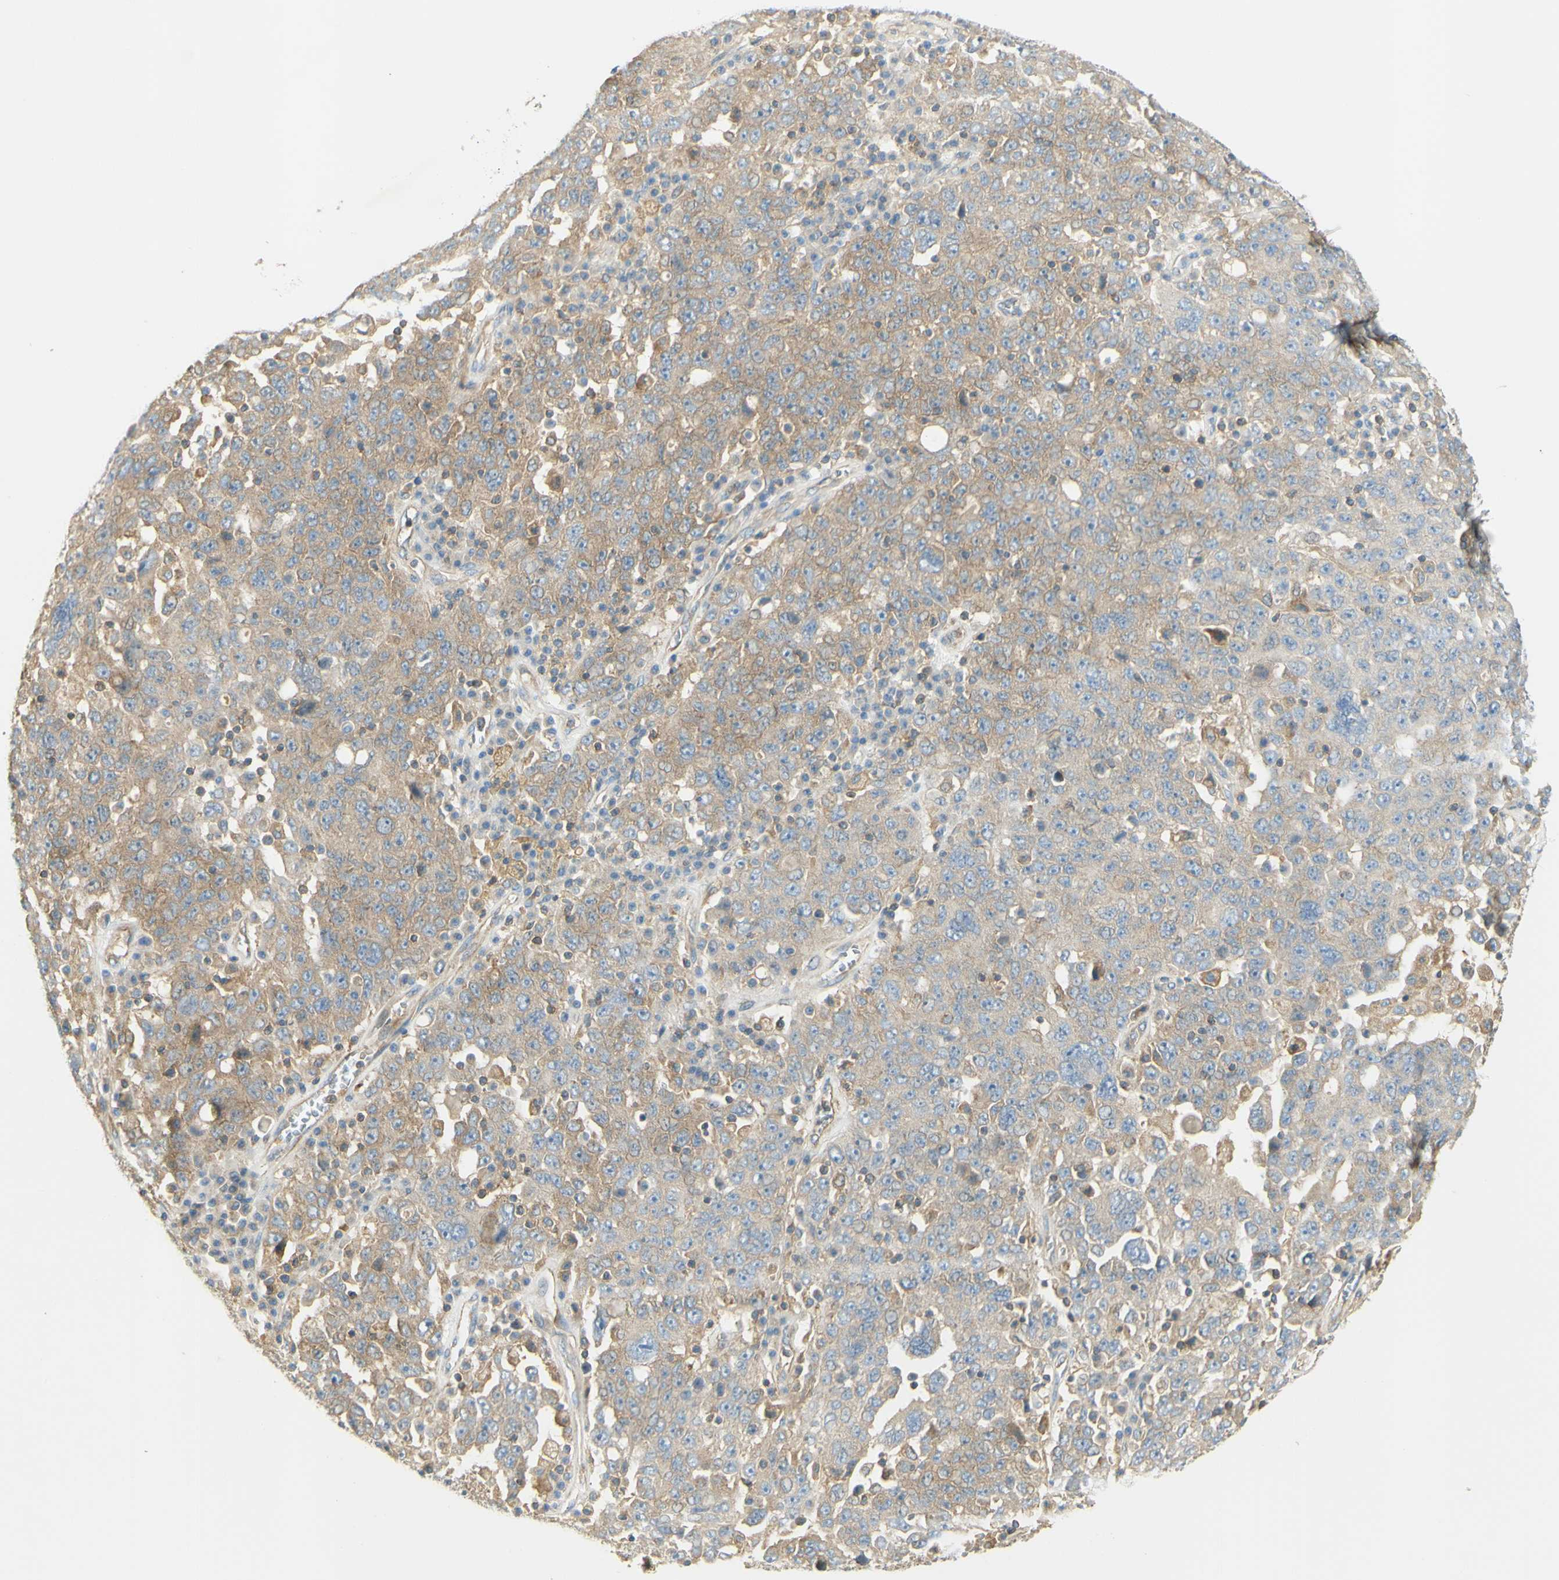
{"staining": {"intensity": "moderate", "quantity": ">75%", "location": "cytoplasmic/membranous"}, "tissue": "ovarian cancer", "cell_type": "Tumor cells", "image_type": "cancer", "snomed": [{"axis": "morphology", "description": "Carcinoma, endometroid"}, {"axis": "topography", "description": "Ovary"}], "caption": "Protein staining by immunohistochemistry (IHC) shows moderate cytoplasmic/membranous expression in approximately >75% of tumor cells in ovarian cancer. (DAB IHC, brown staining for protein, blue staining for nuclei).", "gene": "IKBKG", "patient": {"sex": "female", "age": 62}}